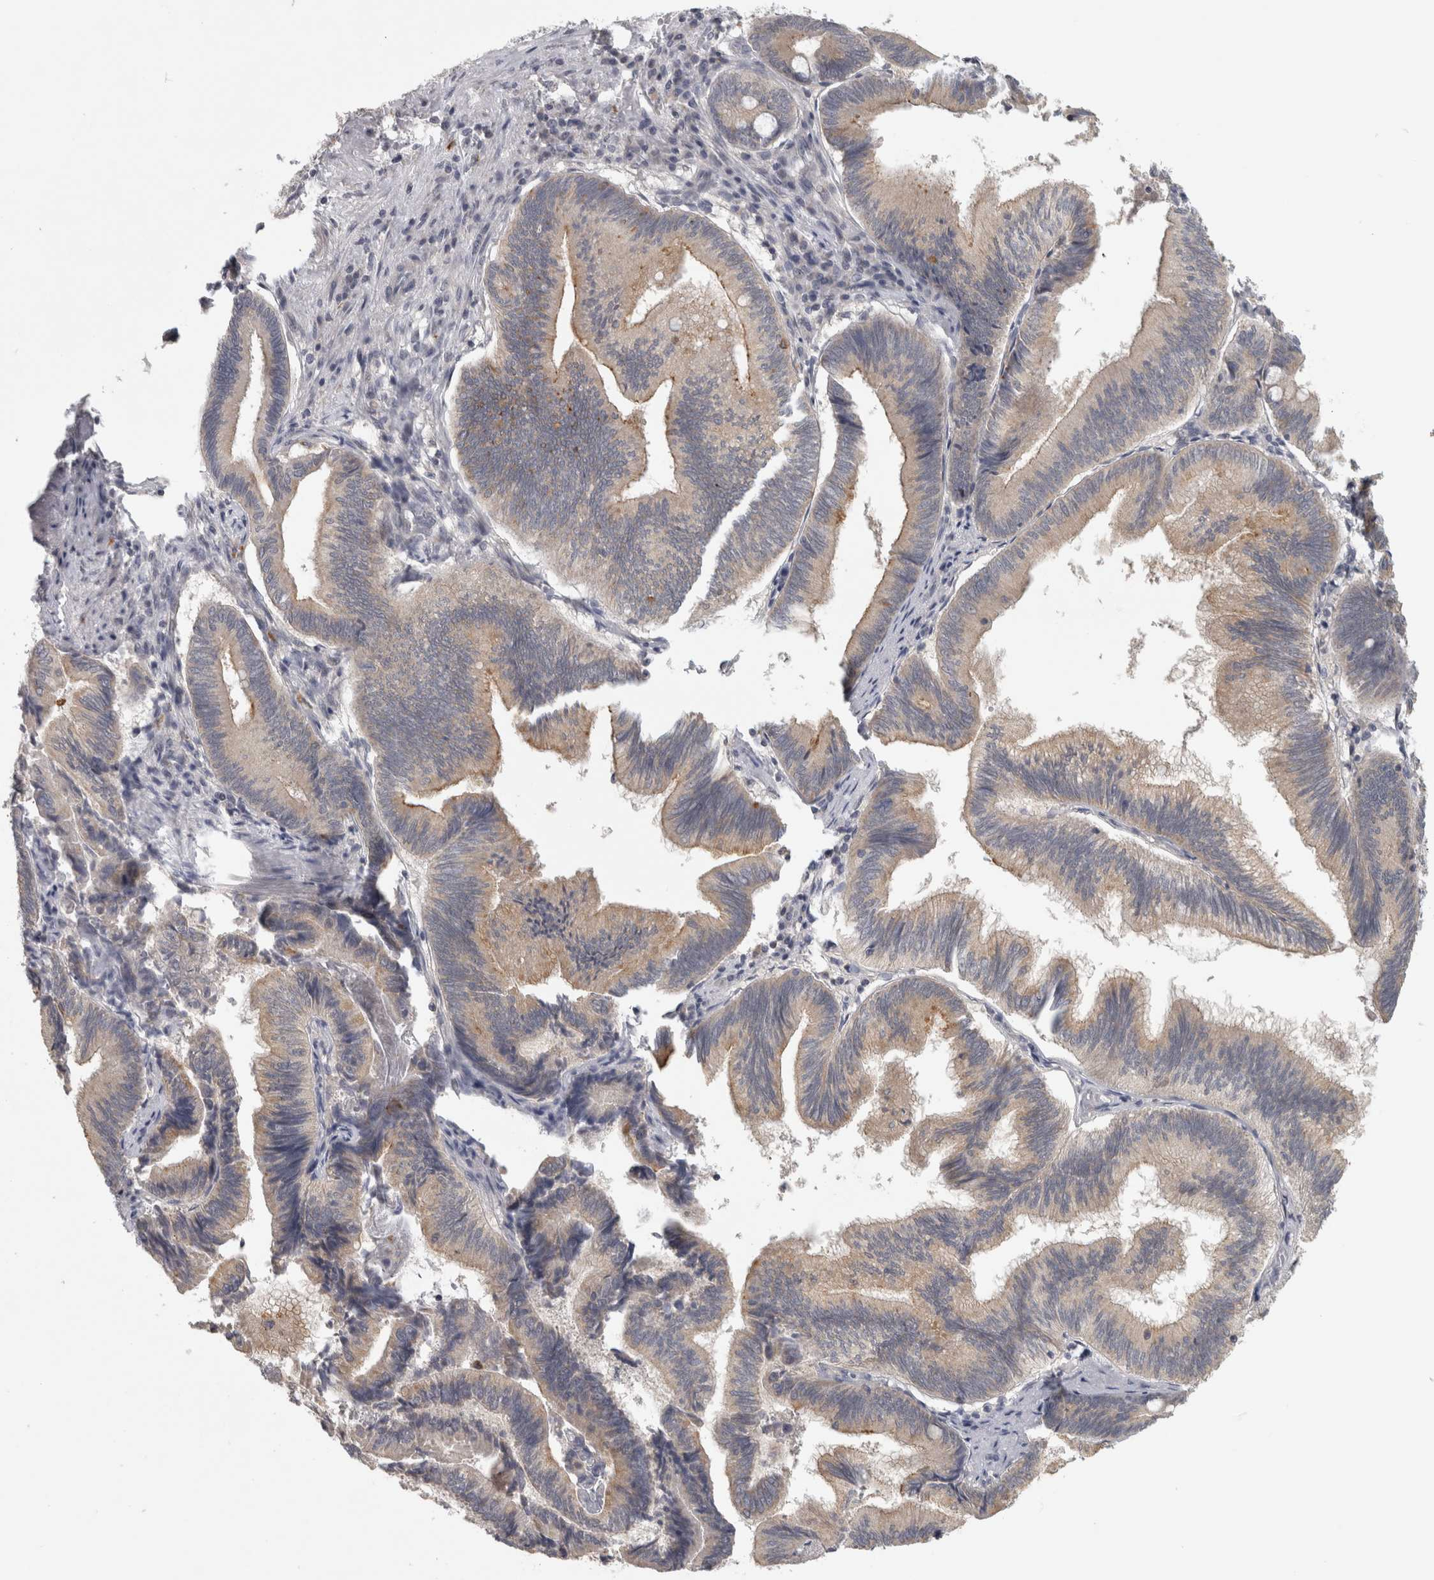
{"staining": {"intensity": "weak", "quantity": "25%-75%", "location": "cytoplasmic/membranous"}, "tissue": "pancreatic cancer", "cell_type": "Tumor cells", "image_type": "cancer", "snomed": [{"axis": "morphology", "description": "Adenocarcinoma, NOS"}, {"axis": "topography", "description": "Pancreas"}], "caption": "This image reveals immunohistochemistry (IHC) staining of adenocarcinoma (pancreatic), with low weak cytoplasmic/membranous staining in about 25%-75% of tumor cells.", "gene": "PTPRN2", "patient": {"sex": "male", "age": 82}}